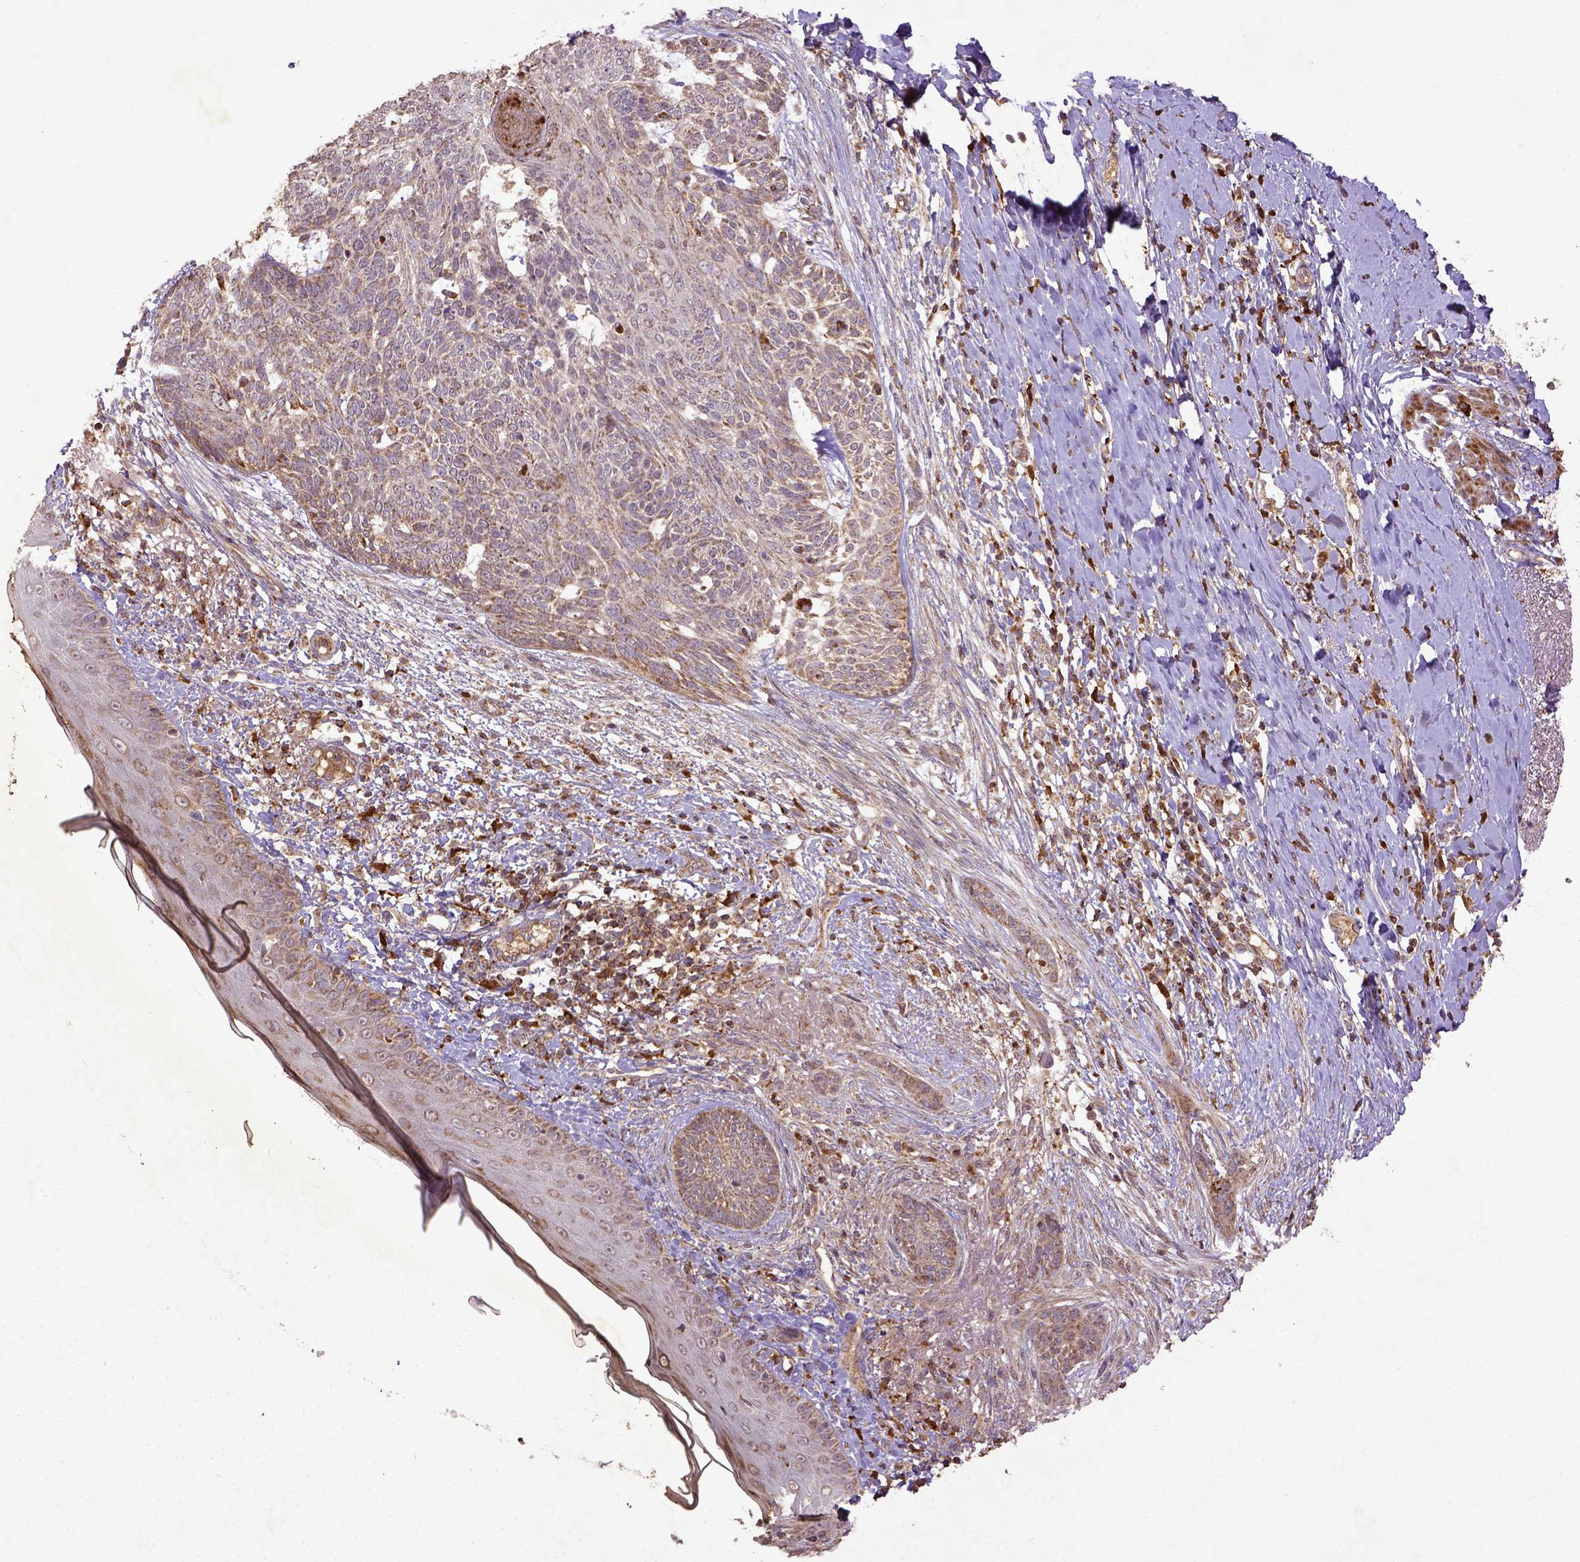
{"staining": {"intensity": "weak", "quantity": ">75%", "location": "cytoplasmic/membranous"}, "tissue": "skin cancer", "cell_type": "Tumor cells", "image_type": "cancer", "snomed": [{"axis": "morphology", "description": "Normal tissue, NOS"}, {"axis": "morphology", "description": "Basal cell carcinoma"}, {"axis": "topography", "description": "Skin"}], "caption": "Brown immunohistochemical staining in human skin cancer (basal cell carcinoma) demonstrates weak cytoplasmic/membranous positivity in about >75% of tumor cells.", "gene": "MT-CO1", "patient": {"sex": "male", "age": 84}}